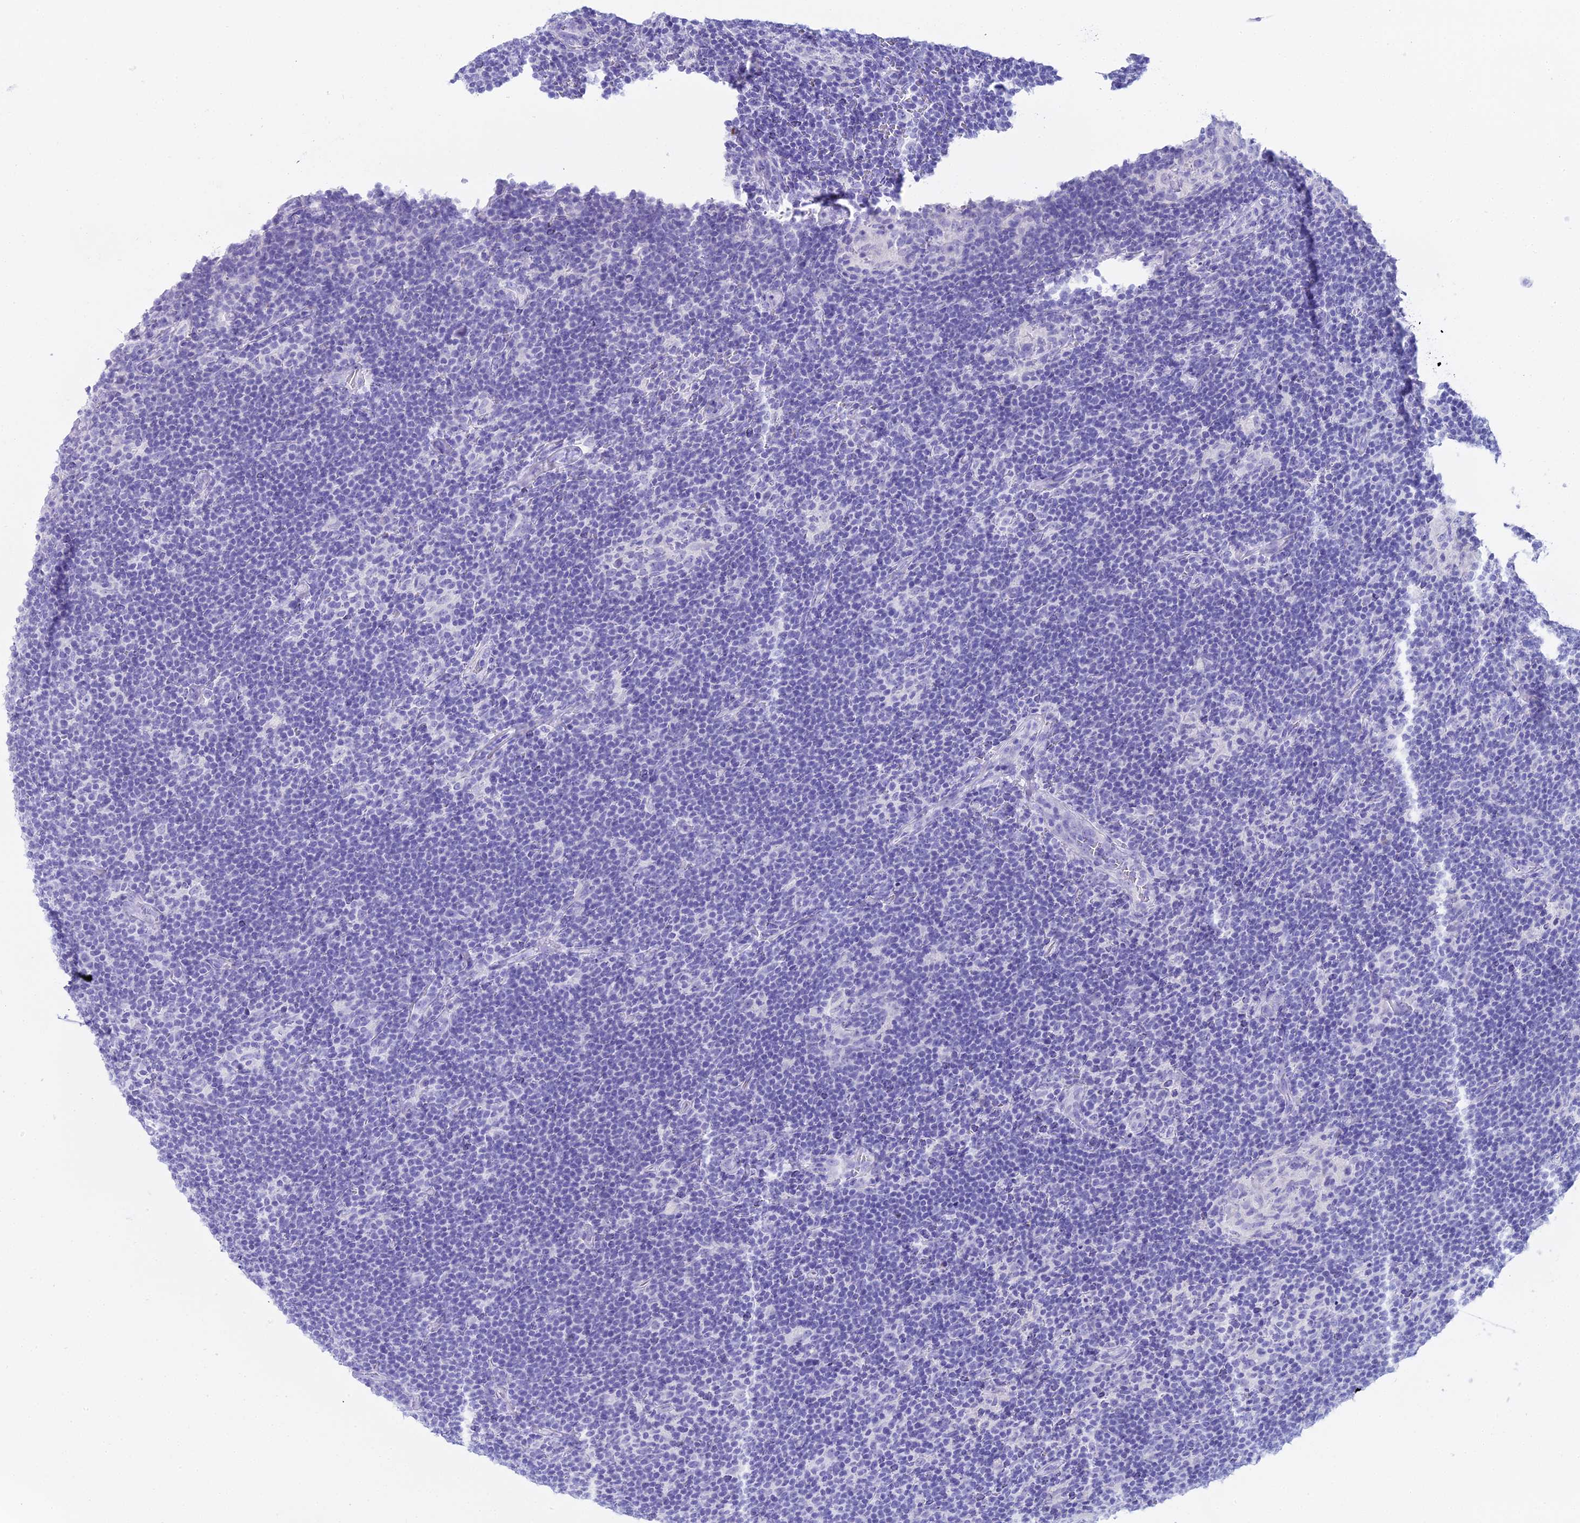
{"staining": {"intensity": "negative", "quantity": "none", "location": "none"}, "tissue": "lymphoma", "cell_type": "Tumor cells", "image_type": "cancer", "snomed": [{"axis": "morphology", "description": "Hodgkin's disease, NOS"}, {"axis": "topography", "description": "Lymph node"}], "caption": "Histopathology image shows no significant protein staining in tumor cells of Hodgkin's disease.", "gene": "CGB2", "patient": {"sex": "female", "age": 57}}